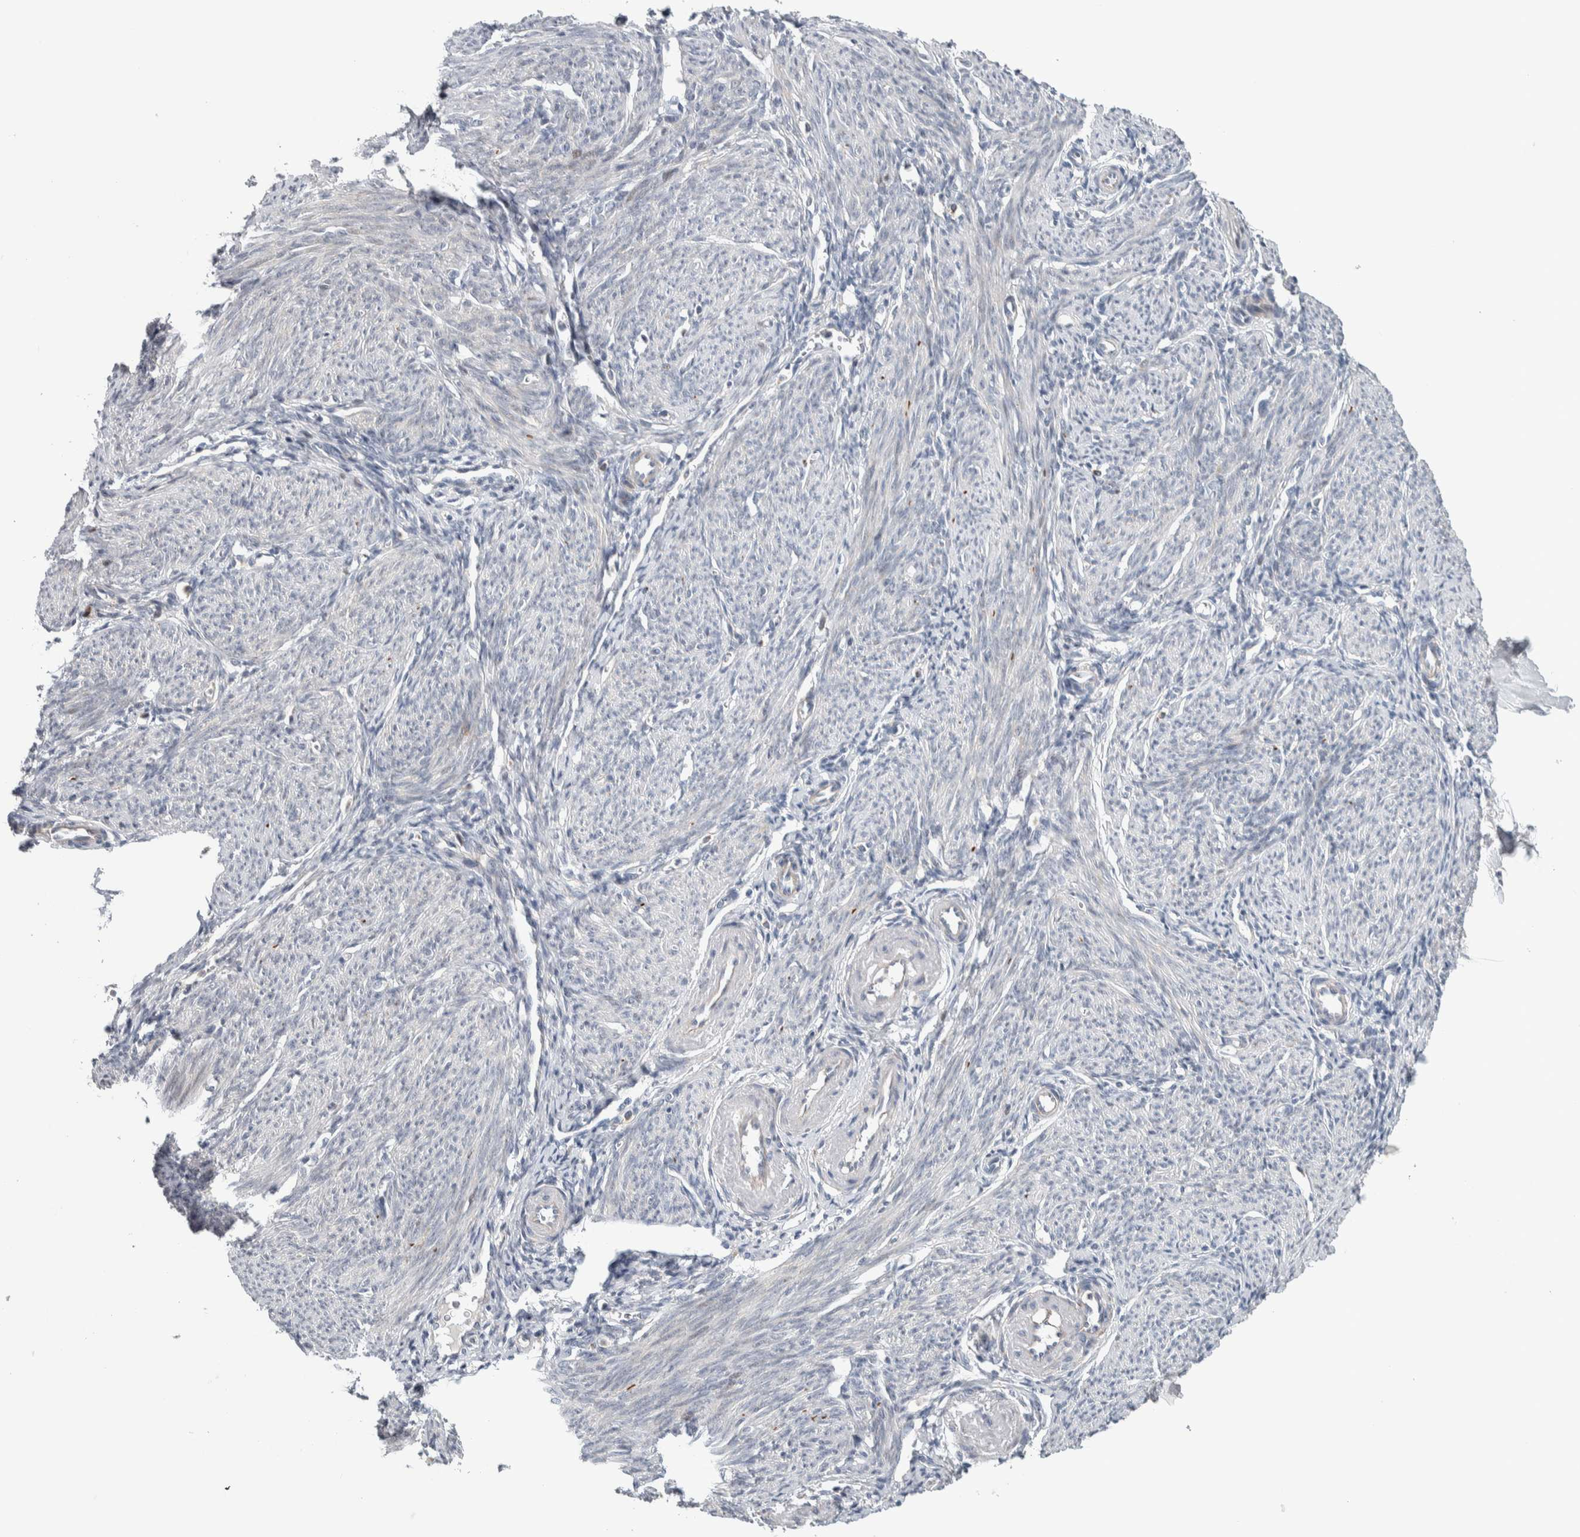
{"staining": {"intensity": "negative", "quantity": "none", "location": "none"}, "tissue": "endometrium", "cell_type": "Cells in endometrial stroma", "image_type": "normal", "snomed": [{"axis": "morphology", "description": "Normal tissue, NOS"}, {"axis": "morphology", "description": "Adenocarcinoma, NOS"}, {"axis": "topography", "description": "Endometrium"}], "caption": "Immunohistochemistry (IHC) photomicrograph of unremarkable endometrium: human endometrium stained with DAB displays no significant protein expression in cells in endometrial stroma. (DAB (3,3'-diaminobenzidine) immunohistochemistry (IHC) visualized using brightfield microscopy, high magnification).", "gene": "PRRG4", "patient": {"sex": "female", "age": 57}}